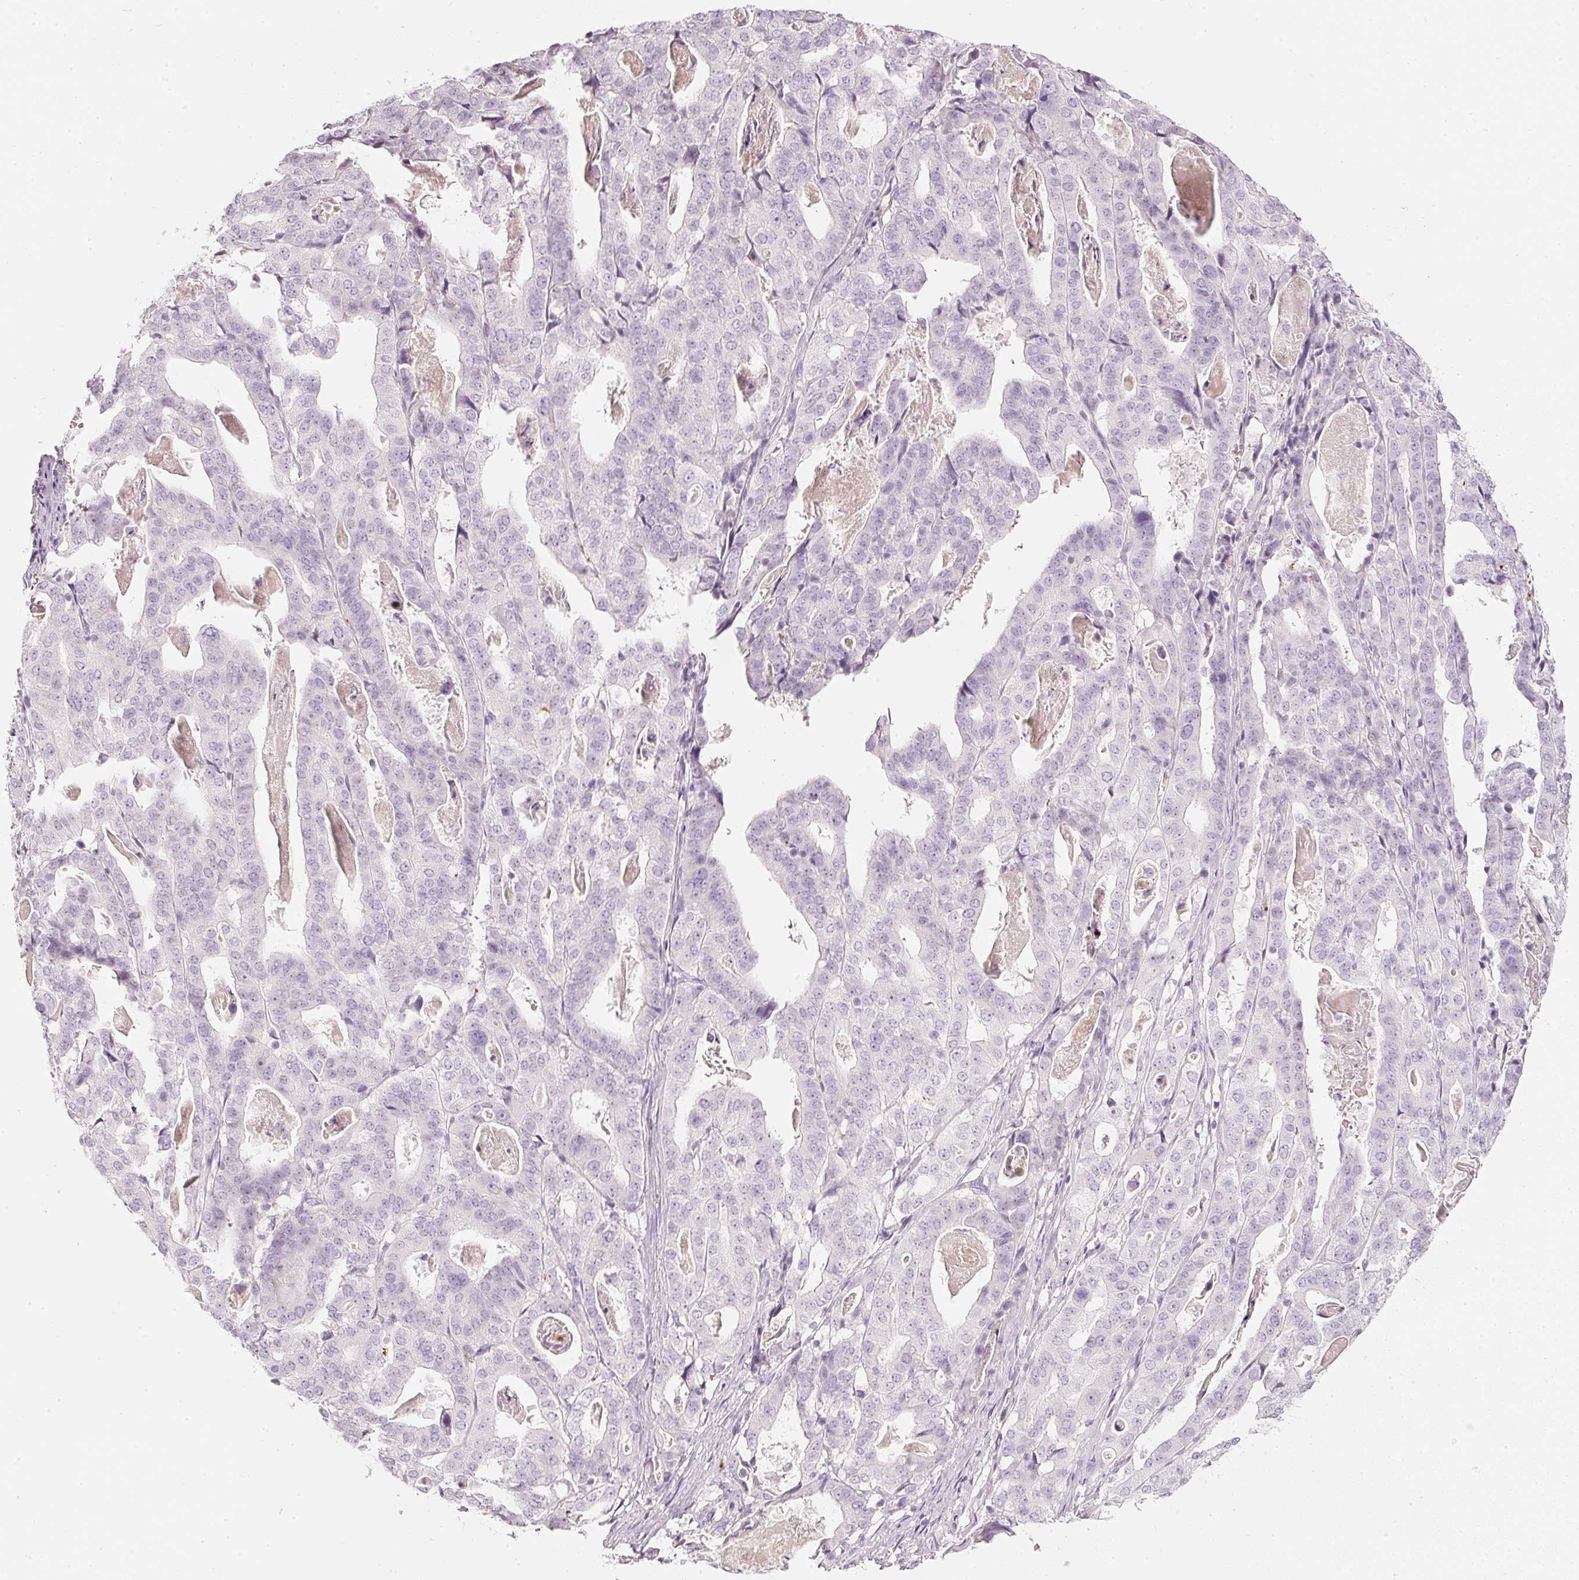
{"staining": {"intensity": "negative", "quantity": "none", "location": "none"}, "tissue": "stomach cancer", "cell_type": "Tumor cells", "image_type": "cancer", "snomed": [{"axis": "morphology", "description": "Adenocarcinoma, NOS"}, {"axis": "topography", "description": "Stomach"}], "caption": "The immunohistochemistry (IHC) micrograph has no significant expression in tumor cells of stomach cancer tissue.", "gene": "LECT2", "patient": {"sex": "male", "age": 48}}